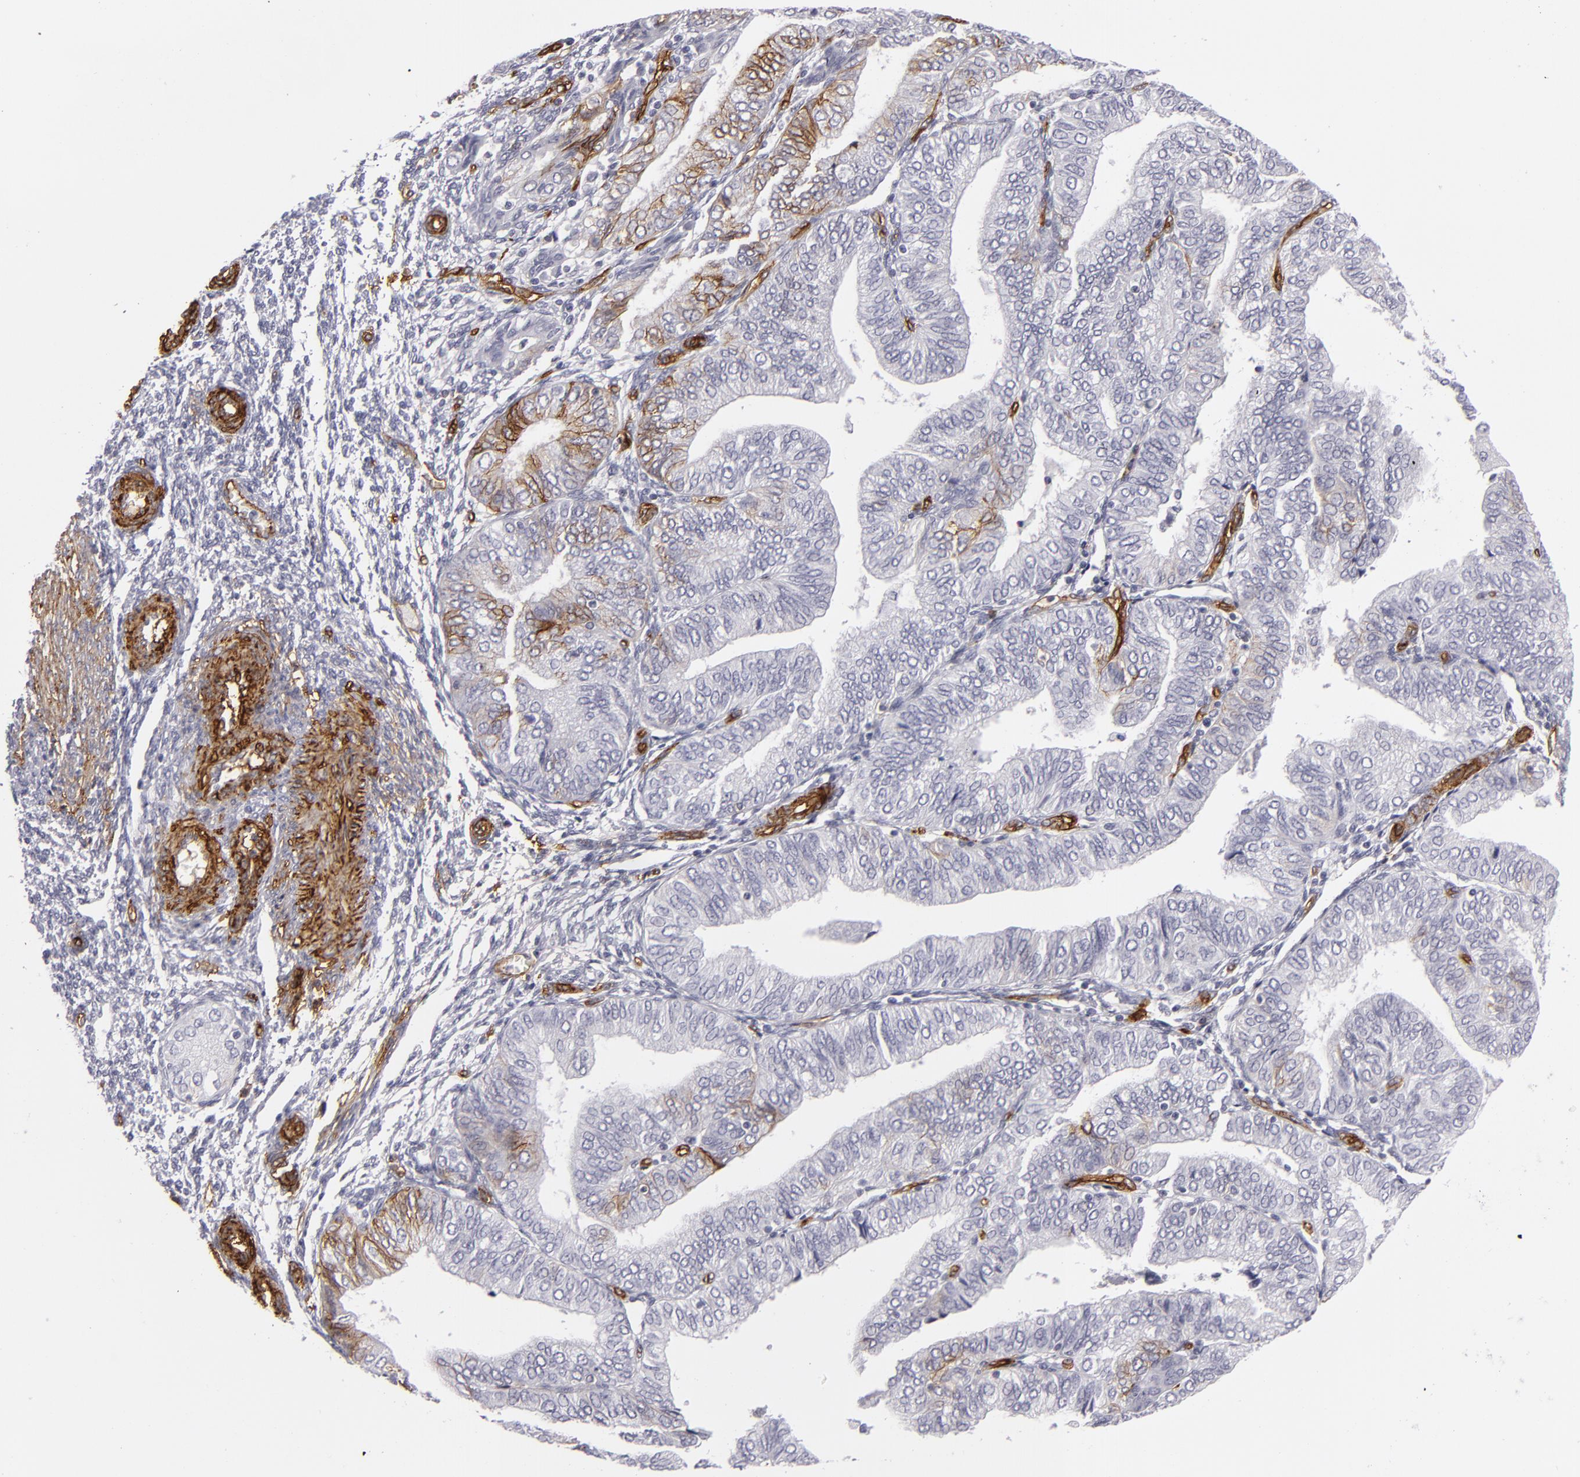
{"staining": {"intensity": "negative", "quantity": "none", "location": "none"}, "tissue": "endometrial cancer", "cell_type": "Tumor cells", "image_type": "cancer", "snomed": [{"axis": "morphology", "description": "Adenocarcinoma, NOS"}, {"axis": "topography", "description": "Endometrium"}], "caption": "A high-resolution histopathology image shows IHC staining of endometrial cancer, which exhibits no significant positivity in tumor cells.", "gene": "MCAM", "patient": {"sex": "female", "age": 51}}